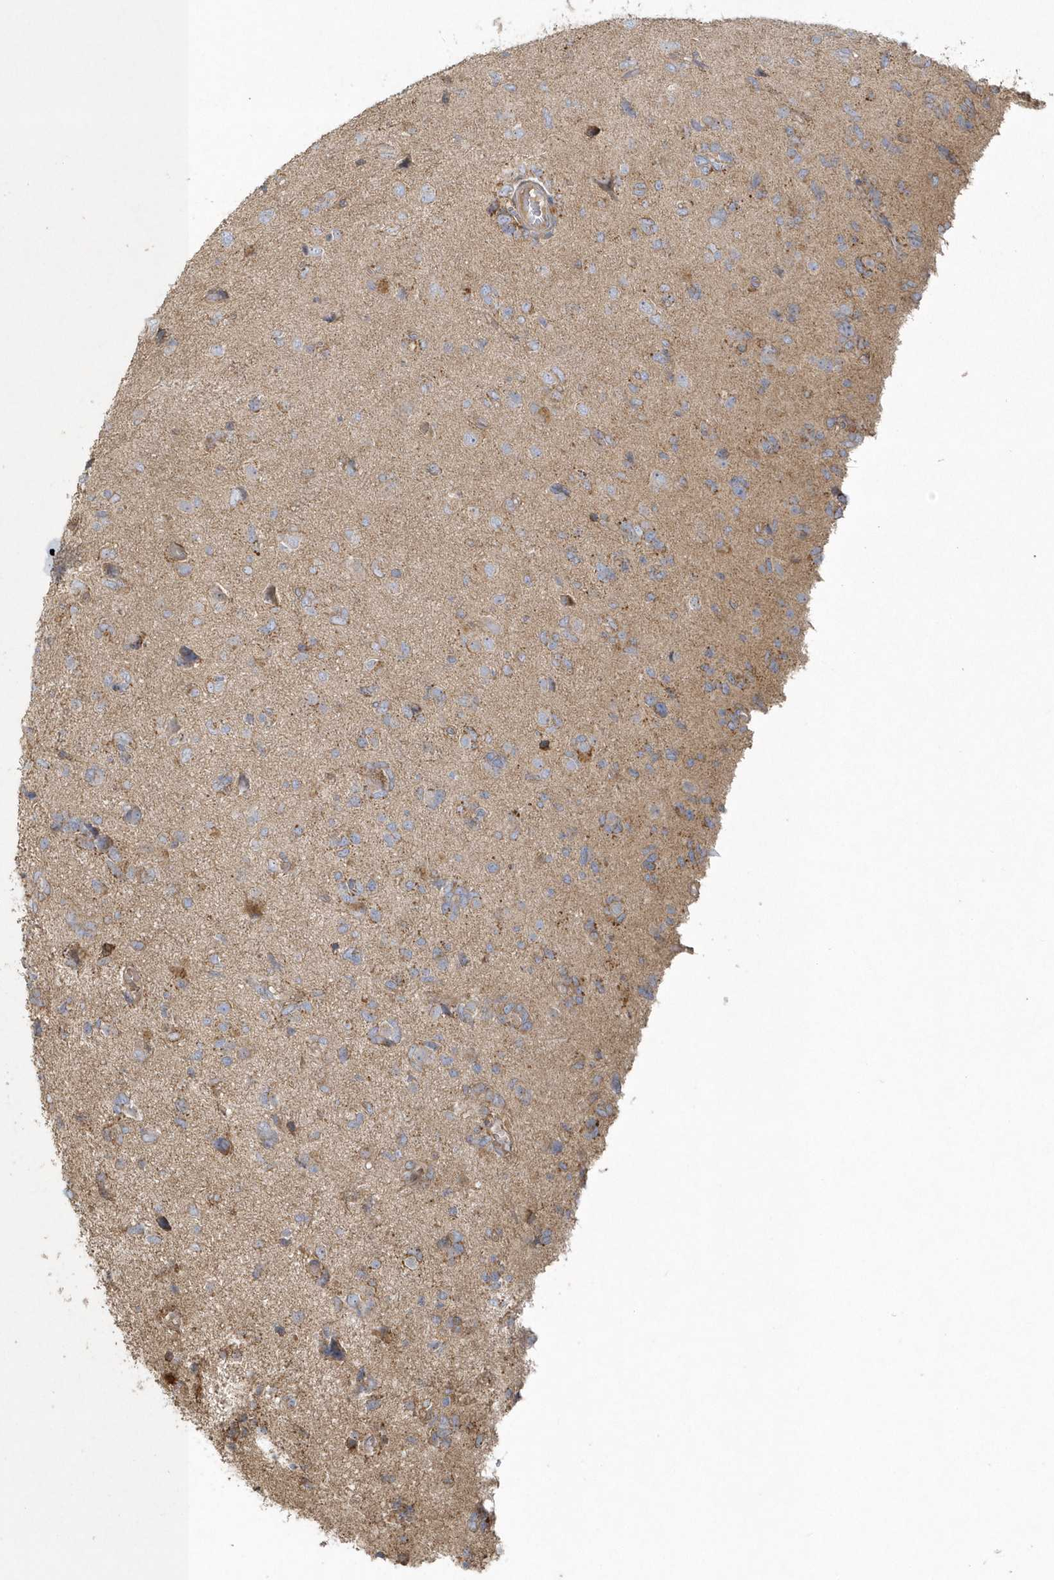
{"staining": {"intensity": "weak", "quantity": "25%-75%", "location": "cytoplasmic/membranous"}, "tissue": "glioma", "cell_type": "Tumor cells", "image_type": "cancer", "snomed": [{"axis": "morphology", "description": "Glioma, malignant, High grade"}, {"axis": "topography", "description": "Brain"}], "caption": "Tumor cells exhibit weak cytoplasmic/membranous staining in approximately 25%-75% of cells in glioma.", "gene": "BLTP3A", "patient": {"sex": "female", "age": 59}}